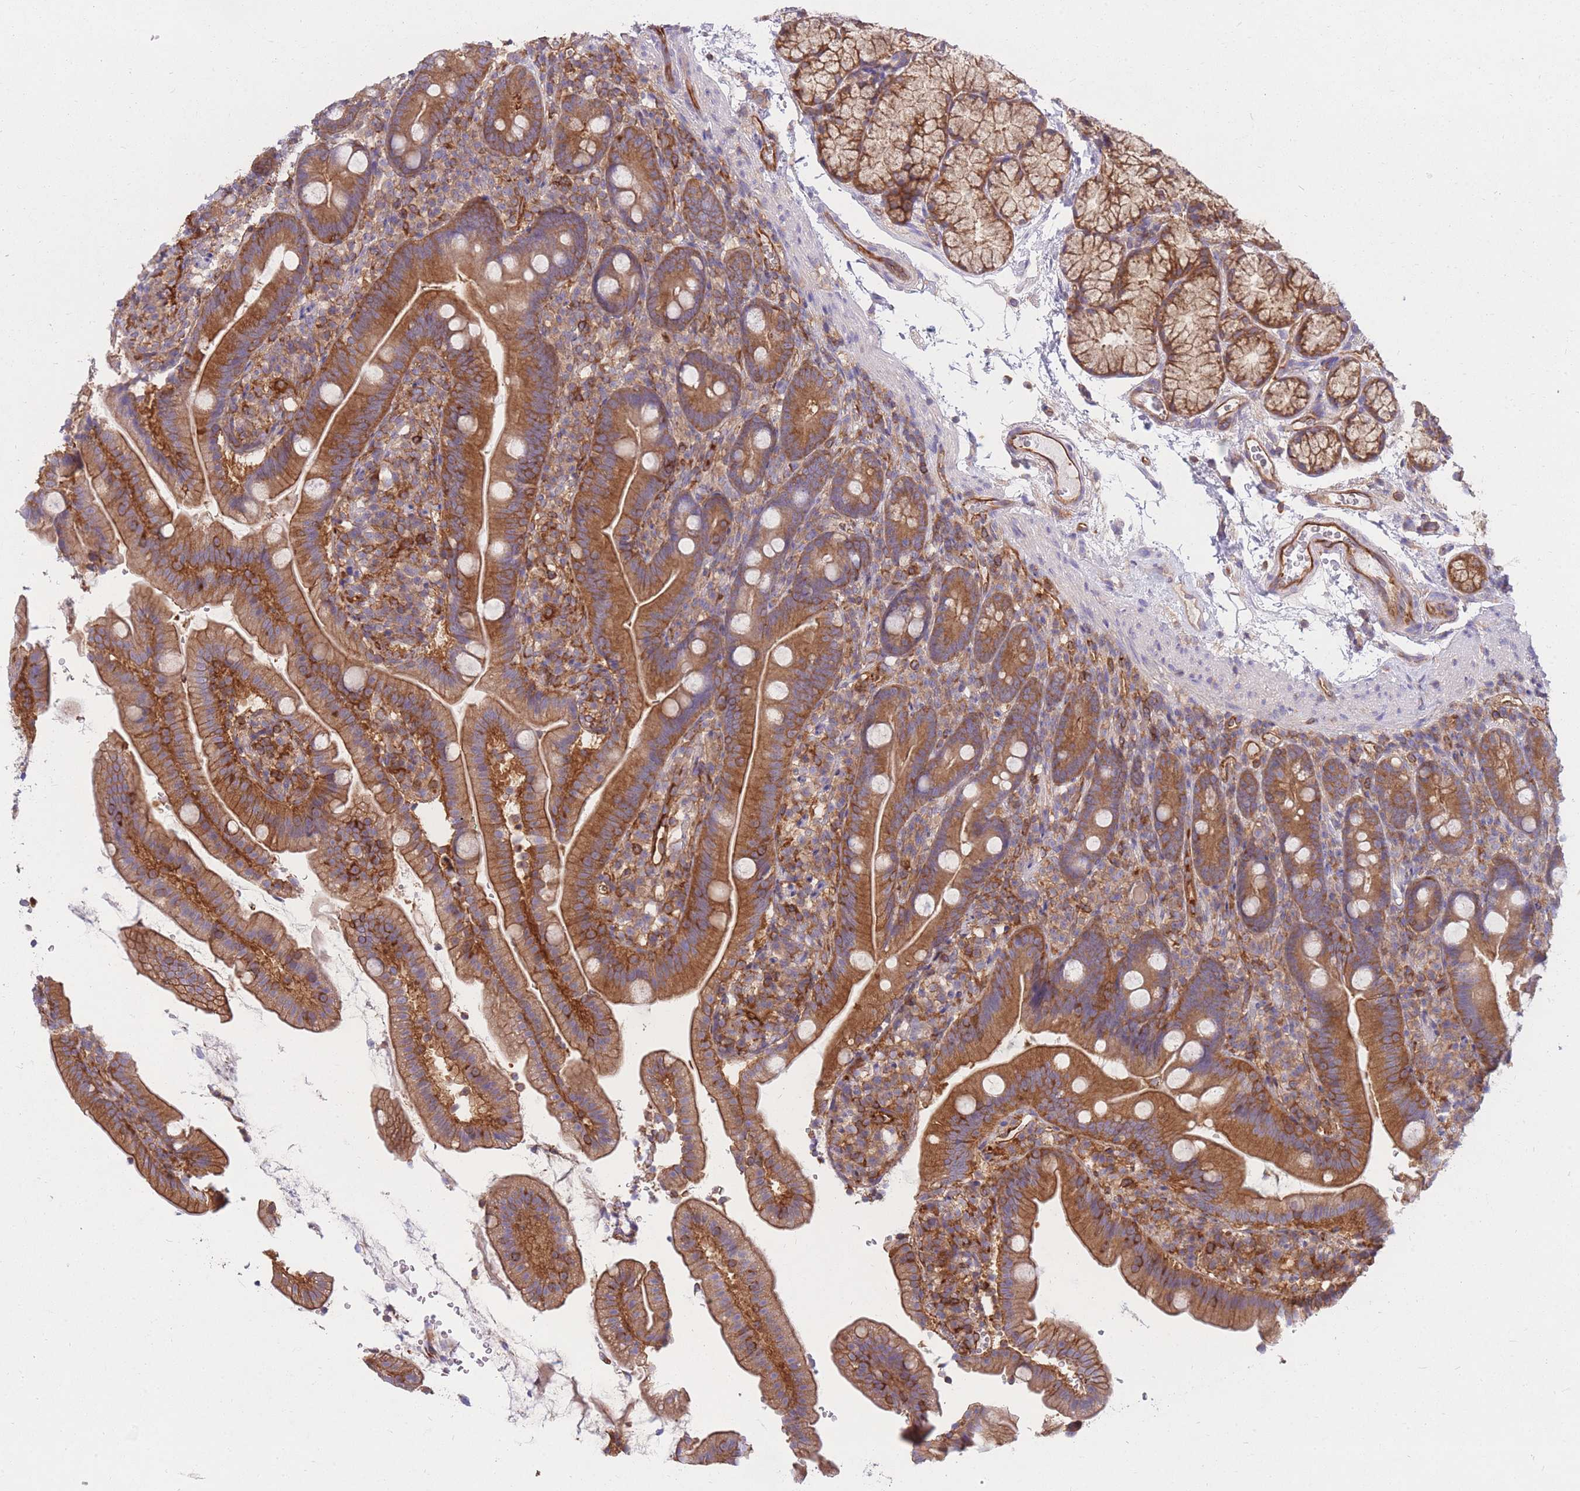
{"staining": {"intensity": "strong", "quantity": ">75%", "location": "cytoplasmic/membranous"}, "tissue": "duodenum", "cell_type": "Glandular cells", "image_type": "normal", "snomed": [{"axis": "morphology", "description": "Normal tissue, NOS"}, {"axis": "topography", "description": "Duodenum"}], "caption": "Strong cytoplasmic/membranous protein expression is seen in about >75% of glandular cells in duodenum.", "gene": "GGA1", "patient": {"sex": "female", "age": 67}}